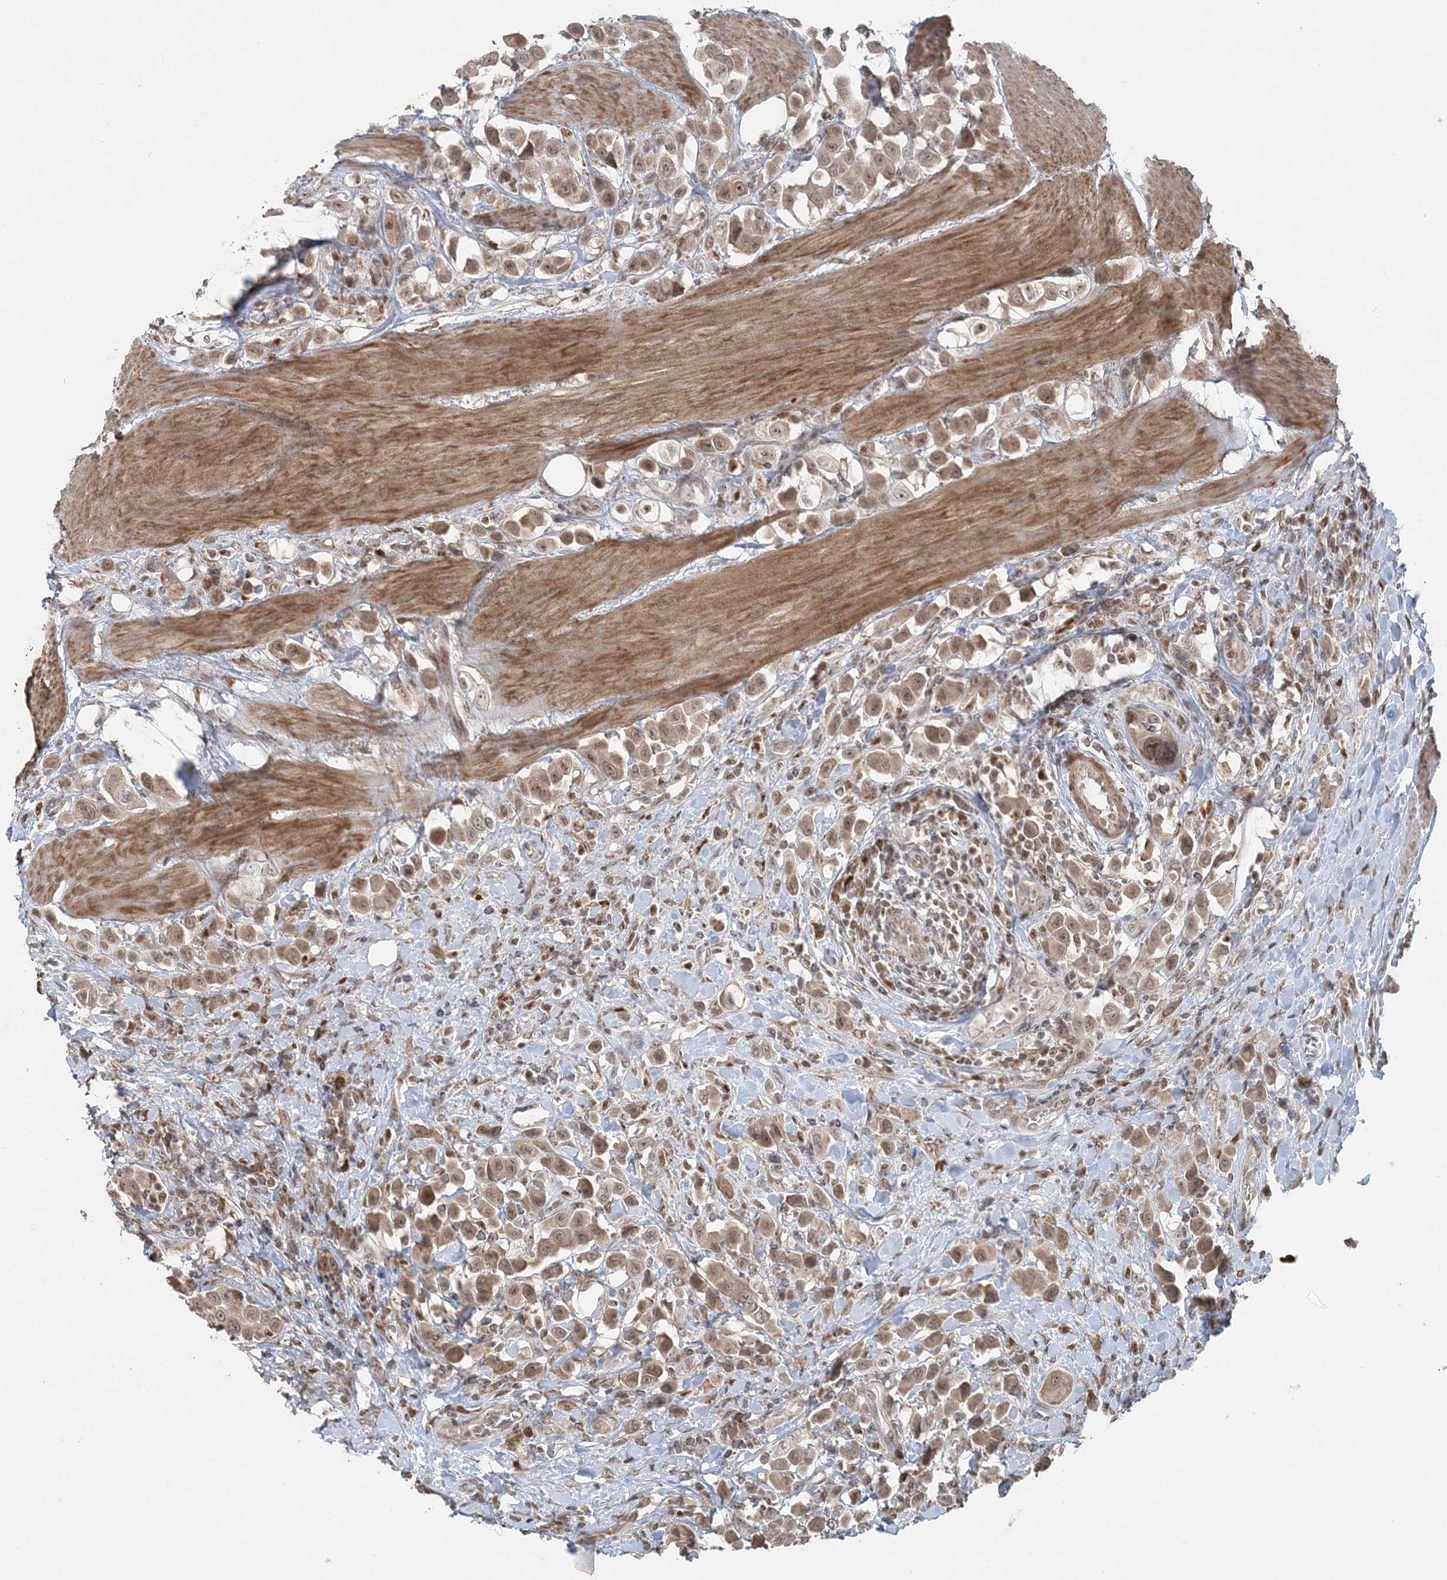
{"staining": {"intensity": "moderate", "quantity": ">75%", "location": "nuclear"}, "tissue": "urothelial cancer", "cell_type": "Tumor cells", "image_type": "cancer", "snomed": [{"axis": "morphology", "description": "Urothelial carcinoma, High grade"}, {"axis": "topography", "description": "Urinary bladder"}], "caption": "This is an image of immunohistochemistry (IHC) staining of urothelial cancer, which shows moderate expression in the nuclear of tumor cells.", "gene": "SLU7", "patient": {"sex": "male", "age": 50}}